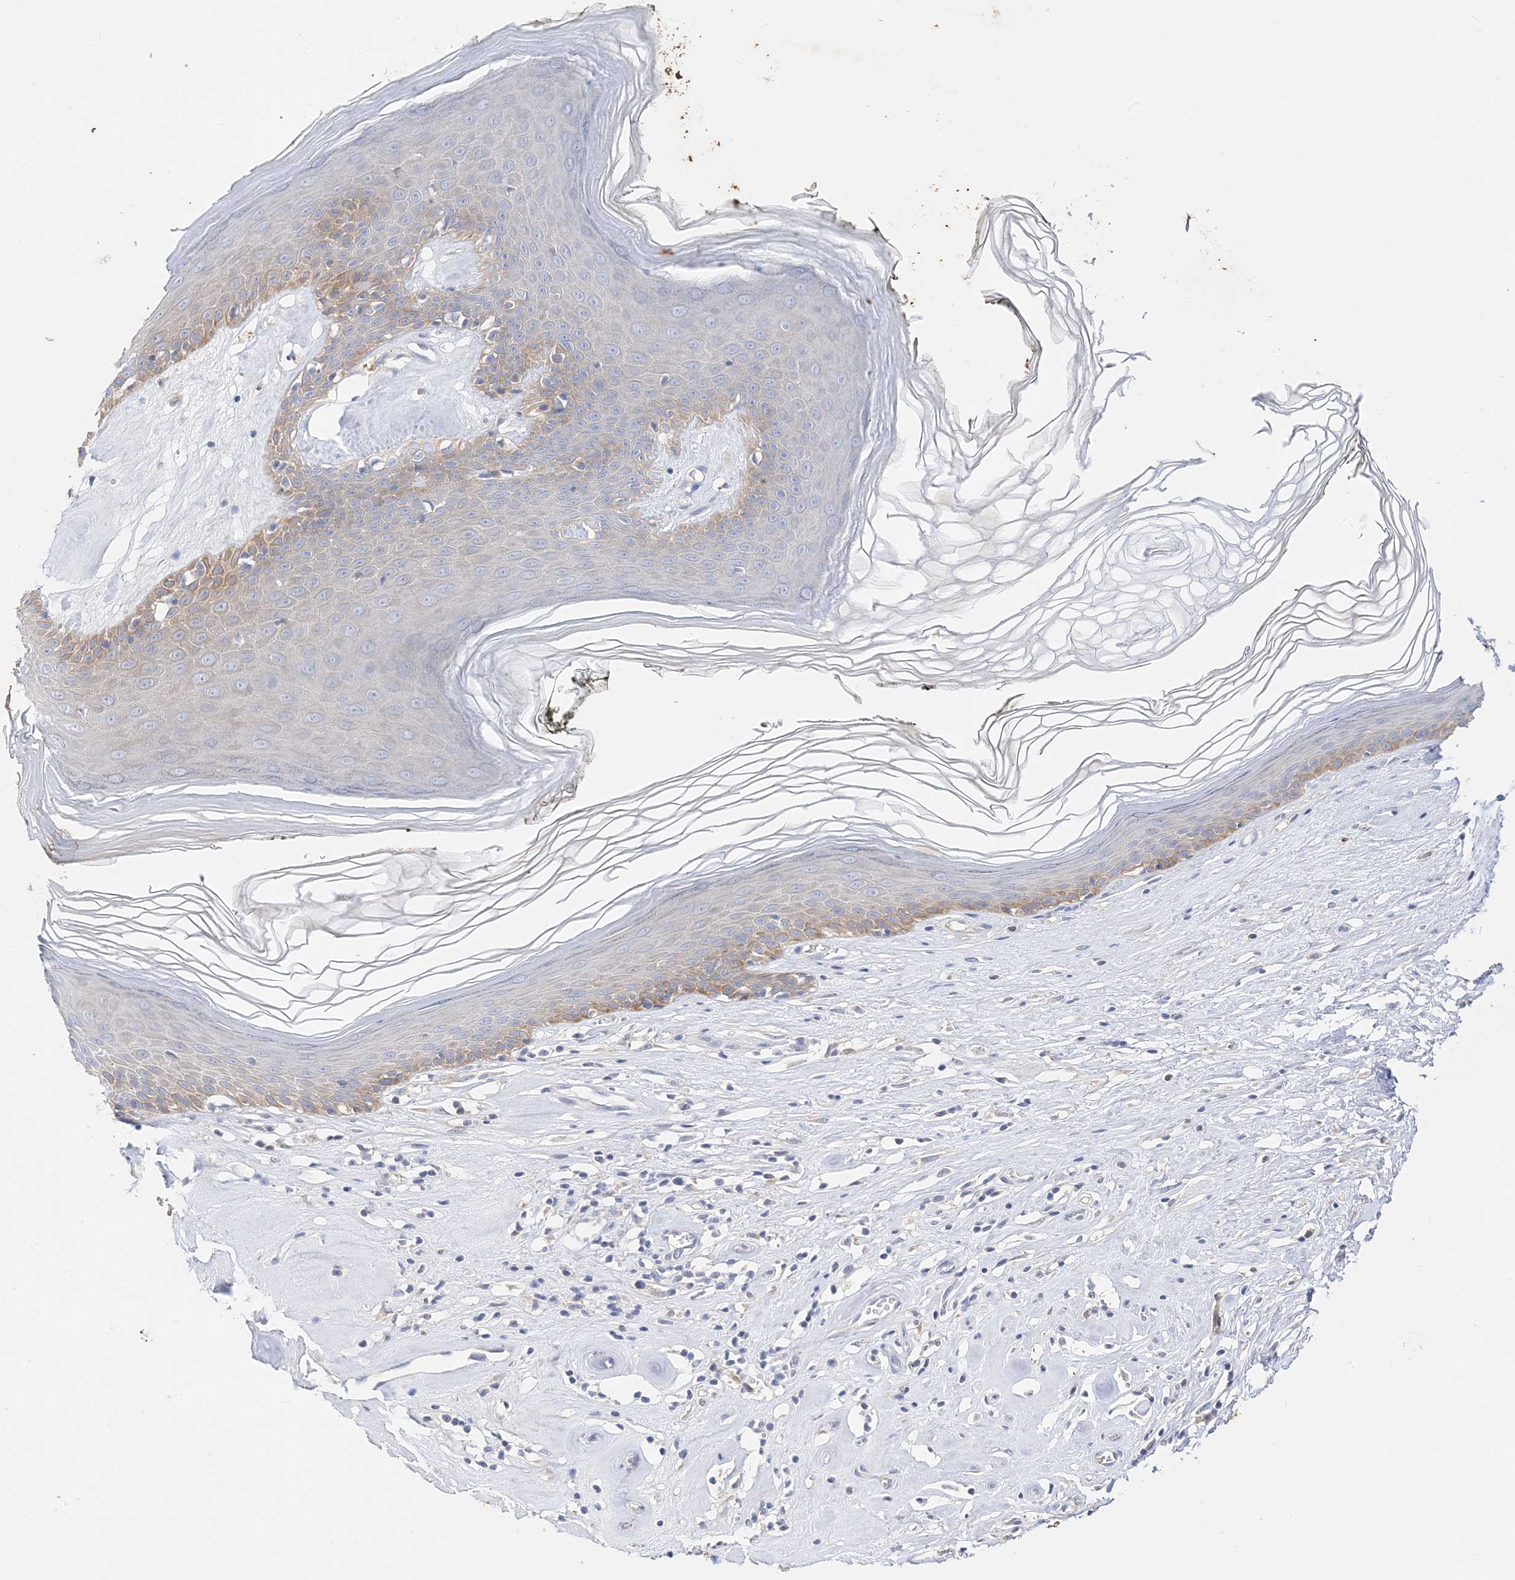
{"staining": {"intensity": "moderate", "quantity": "<25%", "location": "cytoplasmic/membranous"}, "tissue": "skin", "cell_type": "Epidermal cells", "image_type": "normal", "snomed": [{"axis": "morphology", "description": "Normal tissue, NOS"}, {"axis": "morphology", "description": "Inflammation, NOS"}, {"axis": "topography", "description": "Vulva"}], "caption": "IHC of benign human skin demonstrates low levels of moderate cytoplasmic/membranous staining in about <25% of epidermal cells.", "gene": "ARV1", "patient": {"sex": "female", "age": 84}}